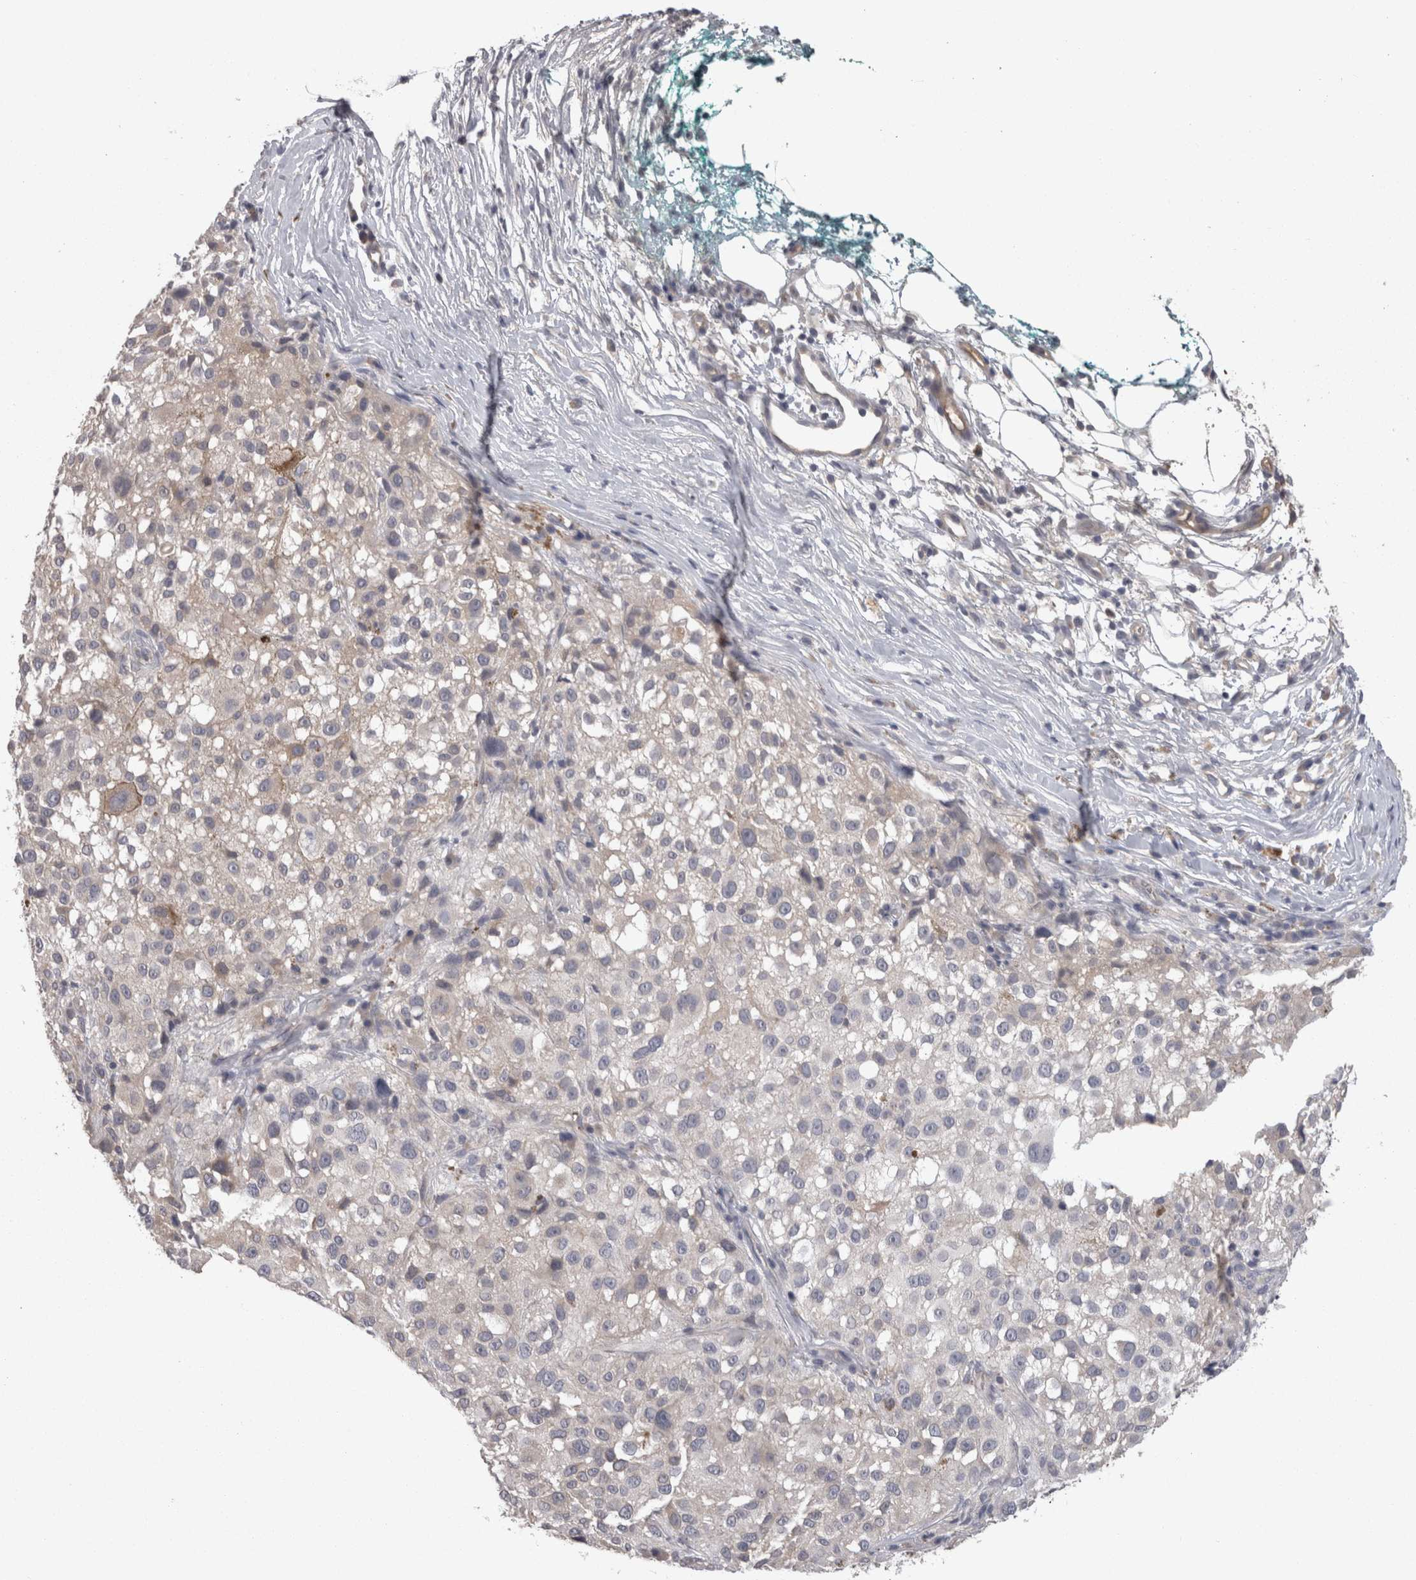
{"staining": {"intensity": "negative", "quantity": "none", "location": "none"}, "tissue": "melanoma", "cell_type": "Tumor cells", "image_type": "cancer", "snomed": [{"axis": "morphology", "description": "Necrosis, NOS"}, {"axis": "morphology", "description": "Malignant melanoma, NOS"}, {"axis": "topography", "description": "Skin"}], "caption": "The image exhibits no significant expression in tumor cells of melanoma.", "gene": "PON3", "patient": {"sex": "female", "age": 87}}